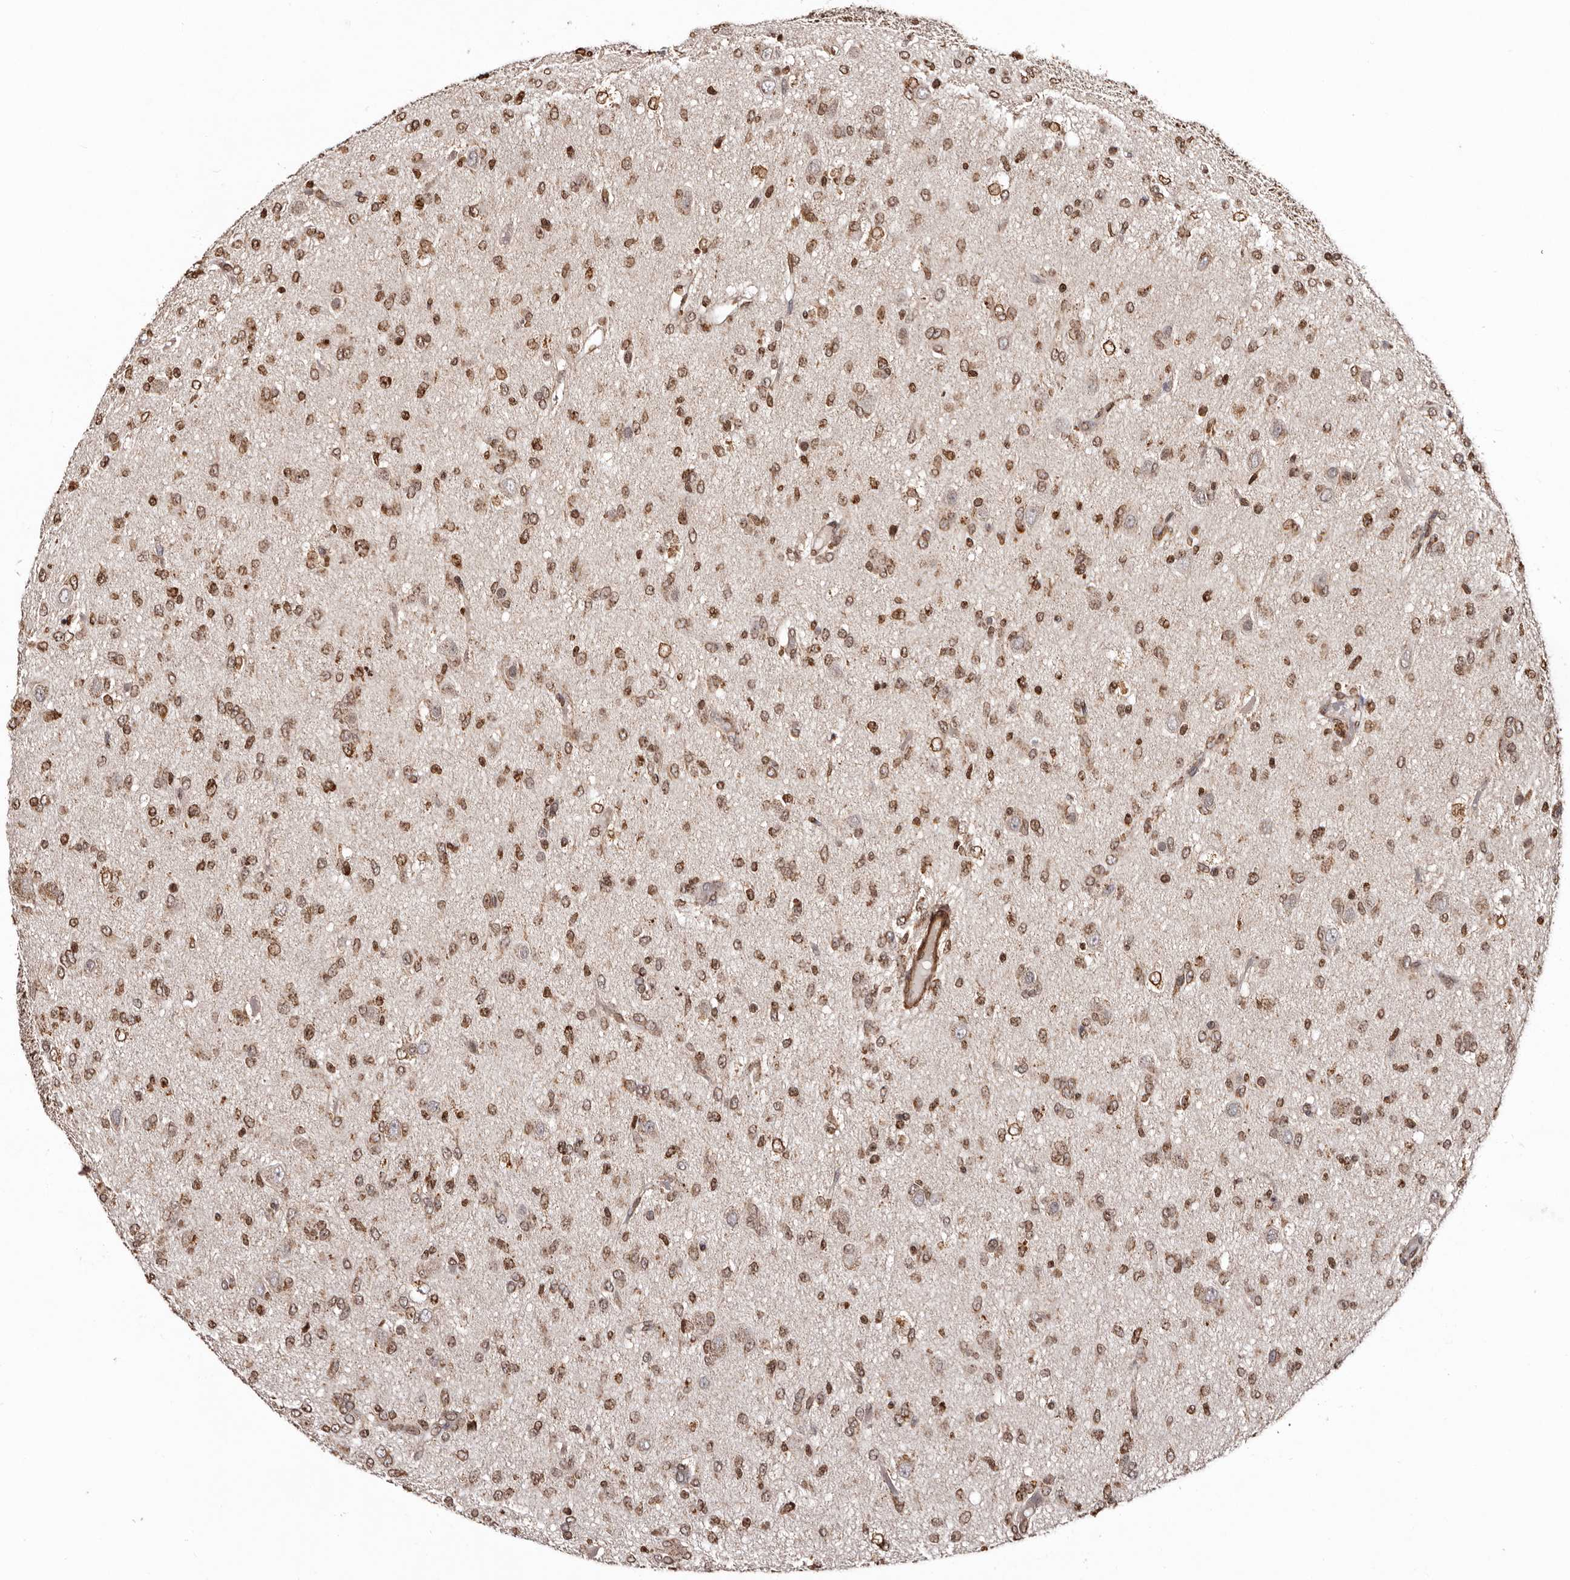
{"staining": {"intensity": "moderate", "quantity": ">75%", "location": "nuclear"}, "tissue": "glioma", "cell_type": "Tumor cells", "image_type": "cancer", "snomed": [{"axis": "morphology", "description": "Glioma, malignant, High grade"}, {"axis": "topography", "description": "Brain"}], "caption": "Malignant glioma (high-grade) tissue displays moderate nuclear positivity in approximately >75% of tumor cells, visualized by immunohistochemistry.", "gene": "CCDC190", "patient": {"sex": "female", "age": 59}}